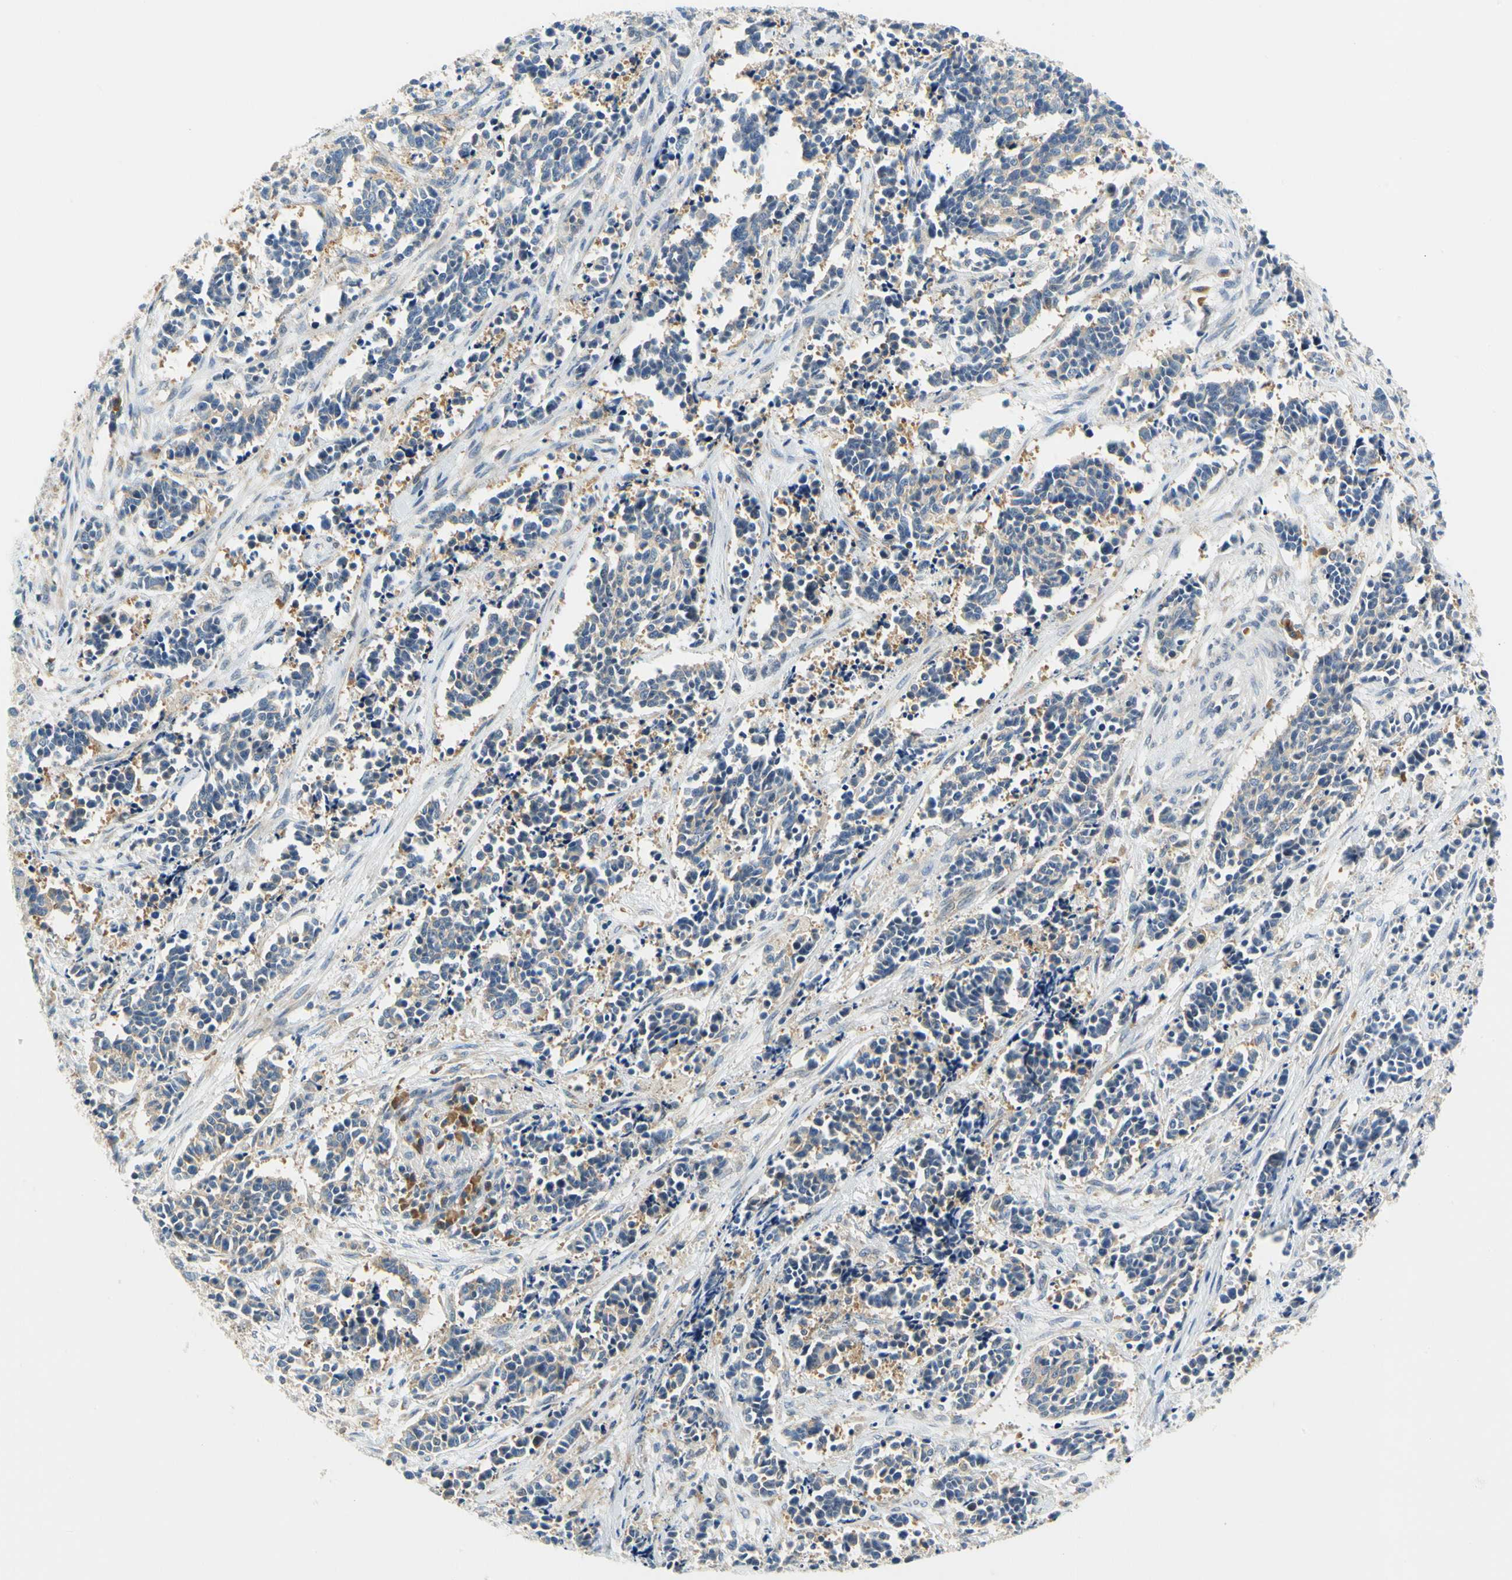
{"staining": {"intensity": "weak", "quantity": "25%-75%", "location": "cytoplasmic/membranous"}, "tissue": "cervical cancer", "cell_type": "Tumor cells", "image_type": "cancer", "snomed": [{"axis": "morphology", "description": "Squamous cell carcinoma, NOS"}, {"axis": "topography", "description": "Cervix"}], "caption": "A low amount of weak cytoplasmic/membranous staining is identified in approximately 25%-75% of tumor cells in cervical cancer tissue.", "gene": "LRRC47", "patient": {"sex": "female", "age": 35}}